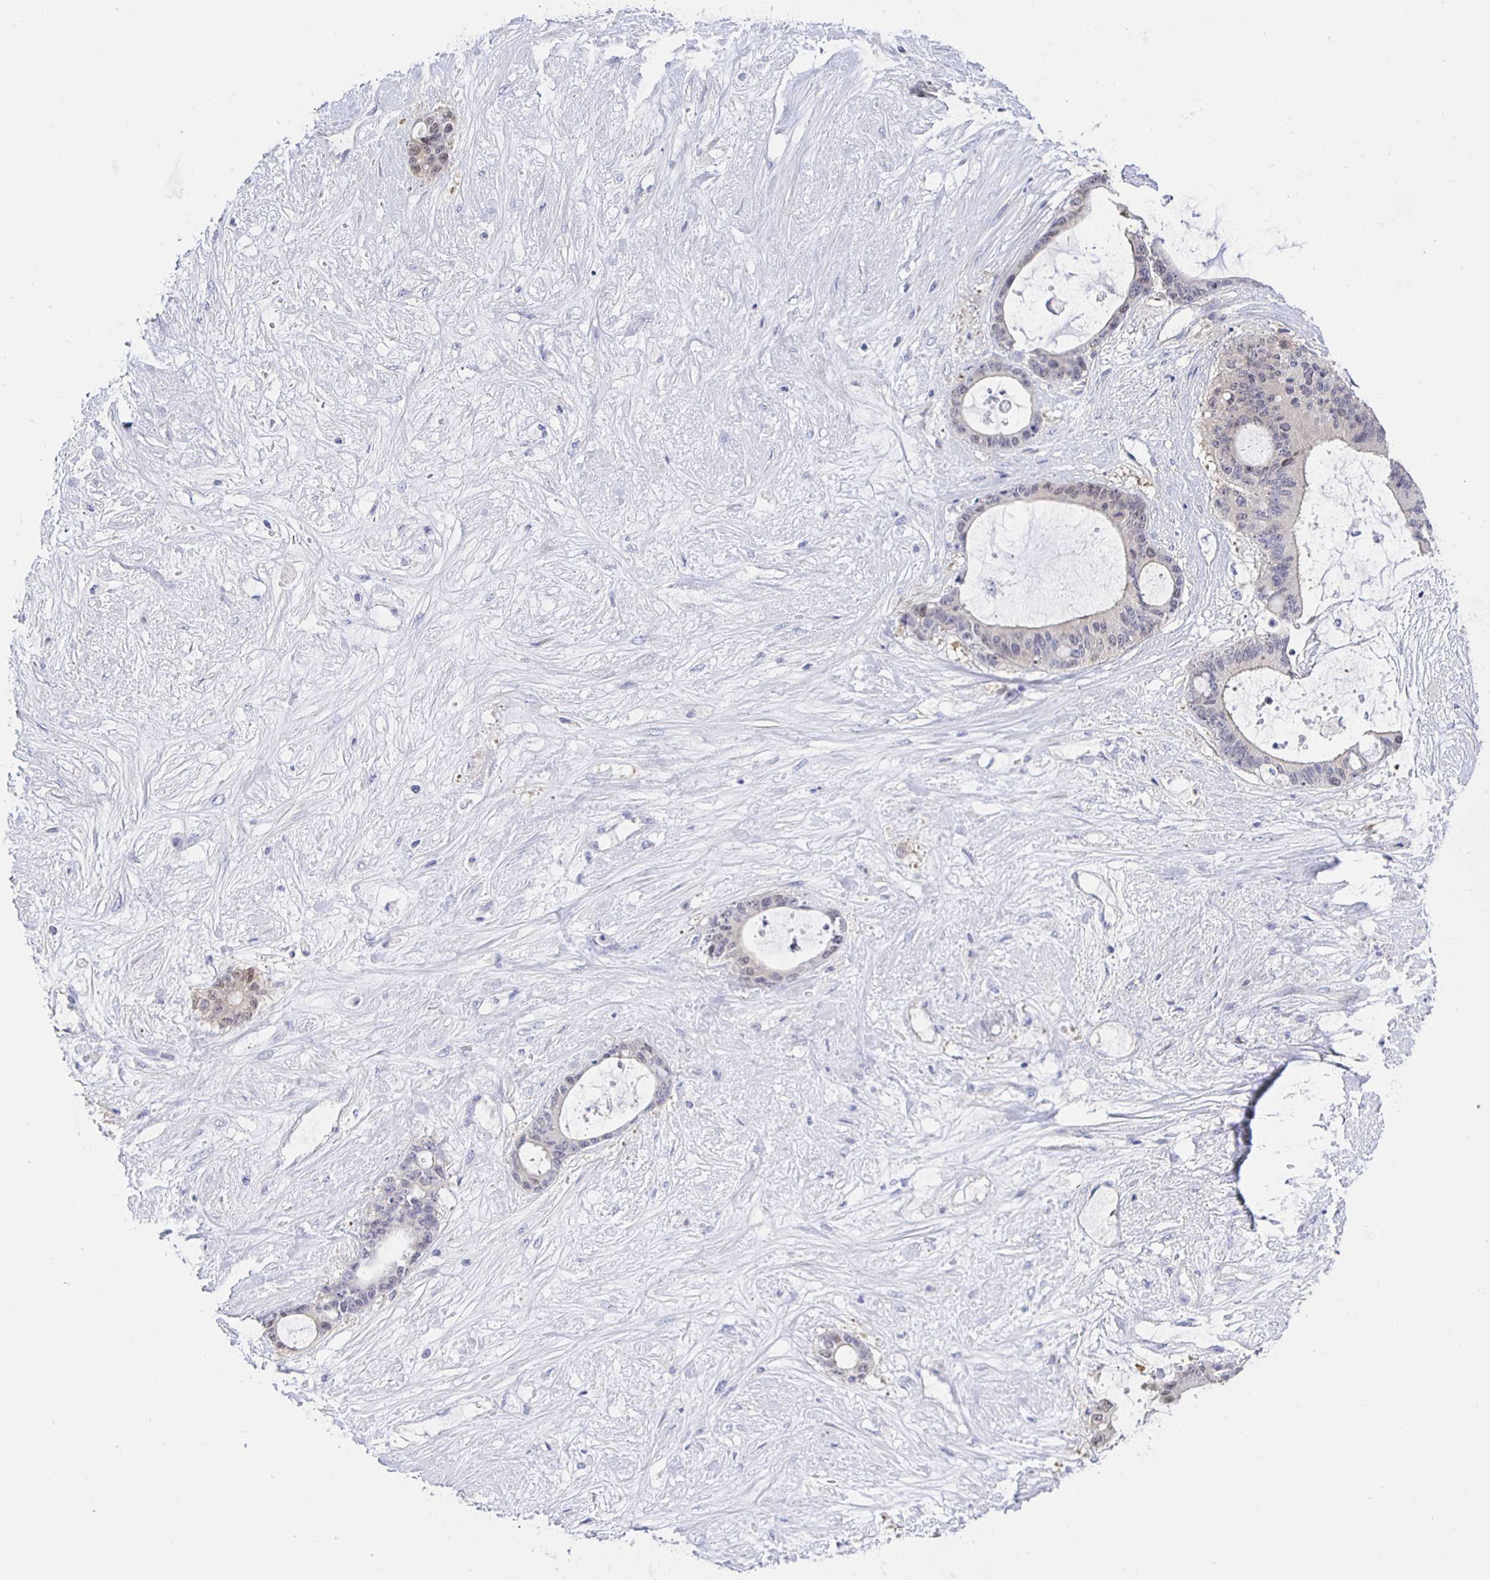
{"staining": {"intensity": "negative", "quantity": "none", "location": "none"}, "tissue": "liver cancer", "cell_type": "Tumor cells", "image_type": "cancer", "snomed": [{"axis": "morphology", "description": "Normal tissue, NOS"}, {"axis": "morphology", "description": "Cholangiocarcinoma"}, {"axis": "topography", "description": "Liver"}, {"axis": "topography", "description": "Peripheral nerve tissue"}], "caption": "A high-resolution photomicrograph shows IHC staining of cholangiocarcinoma (liver), which exhibits no significant expression in tumor cells. The staining is performed using DAB (3,3'-diaminobenzidine) brown chromogen with nuclei counter-stained in using hematoxylin.", "gene": "HSPA4L", "patient": {"sex": "female", "age": 73}}